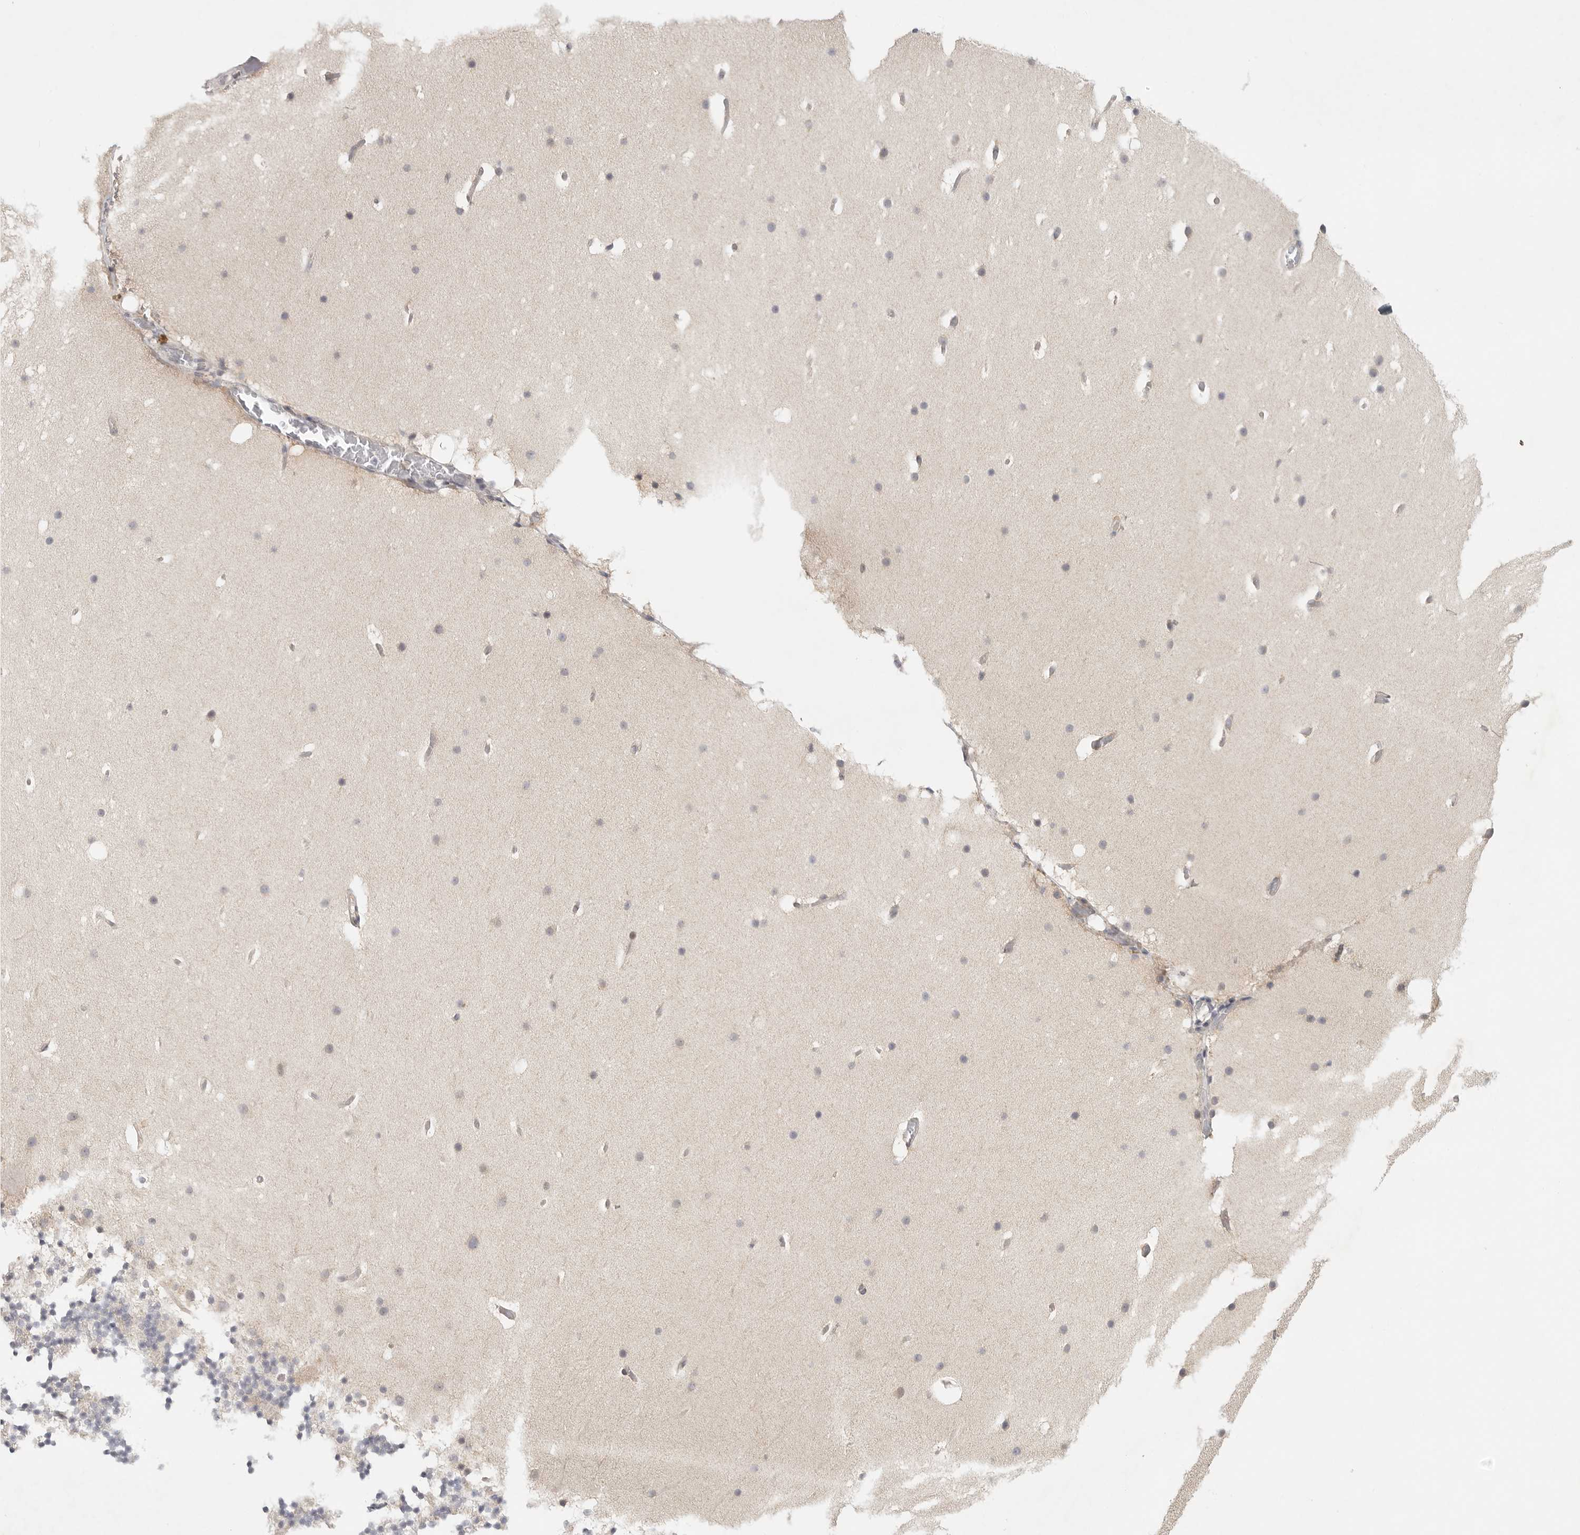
{"staining": {"intensity": "negative", "quantity": "none", "location": "none"}, "tissue": "cerebellum", "cell_type": "Cells in granular layer", "image_type": "normal", "snomed": [{"axis": "morphology", "description": "Normal tissue, NOS"}, {"axis": "topography", "description": "Cerebellum"}], "caption": "This is an immunohistochemistry micrograph of benign cerebellum. There is no expression in cells in granular layer.", "gene": "HDAC6", "patient": {"sex": "male", "age": 57}}